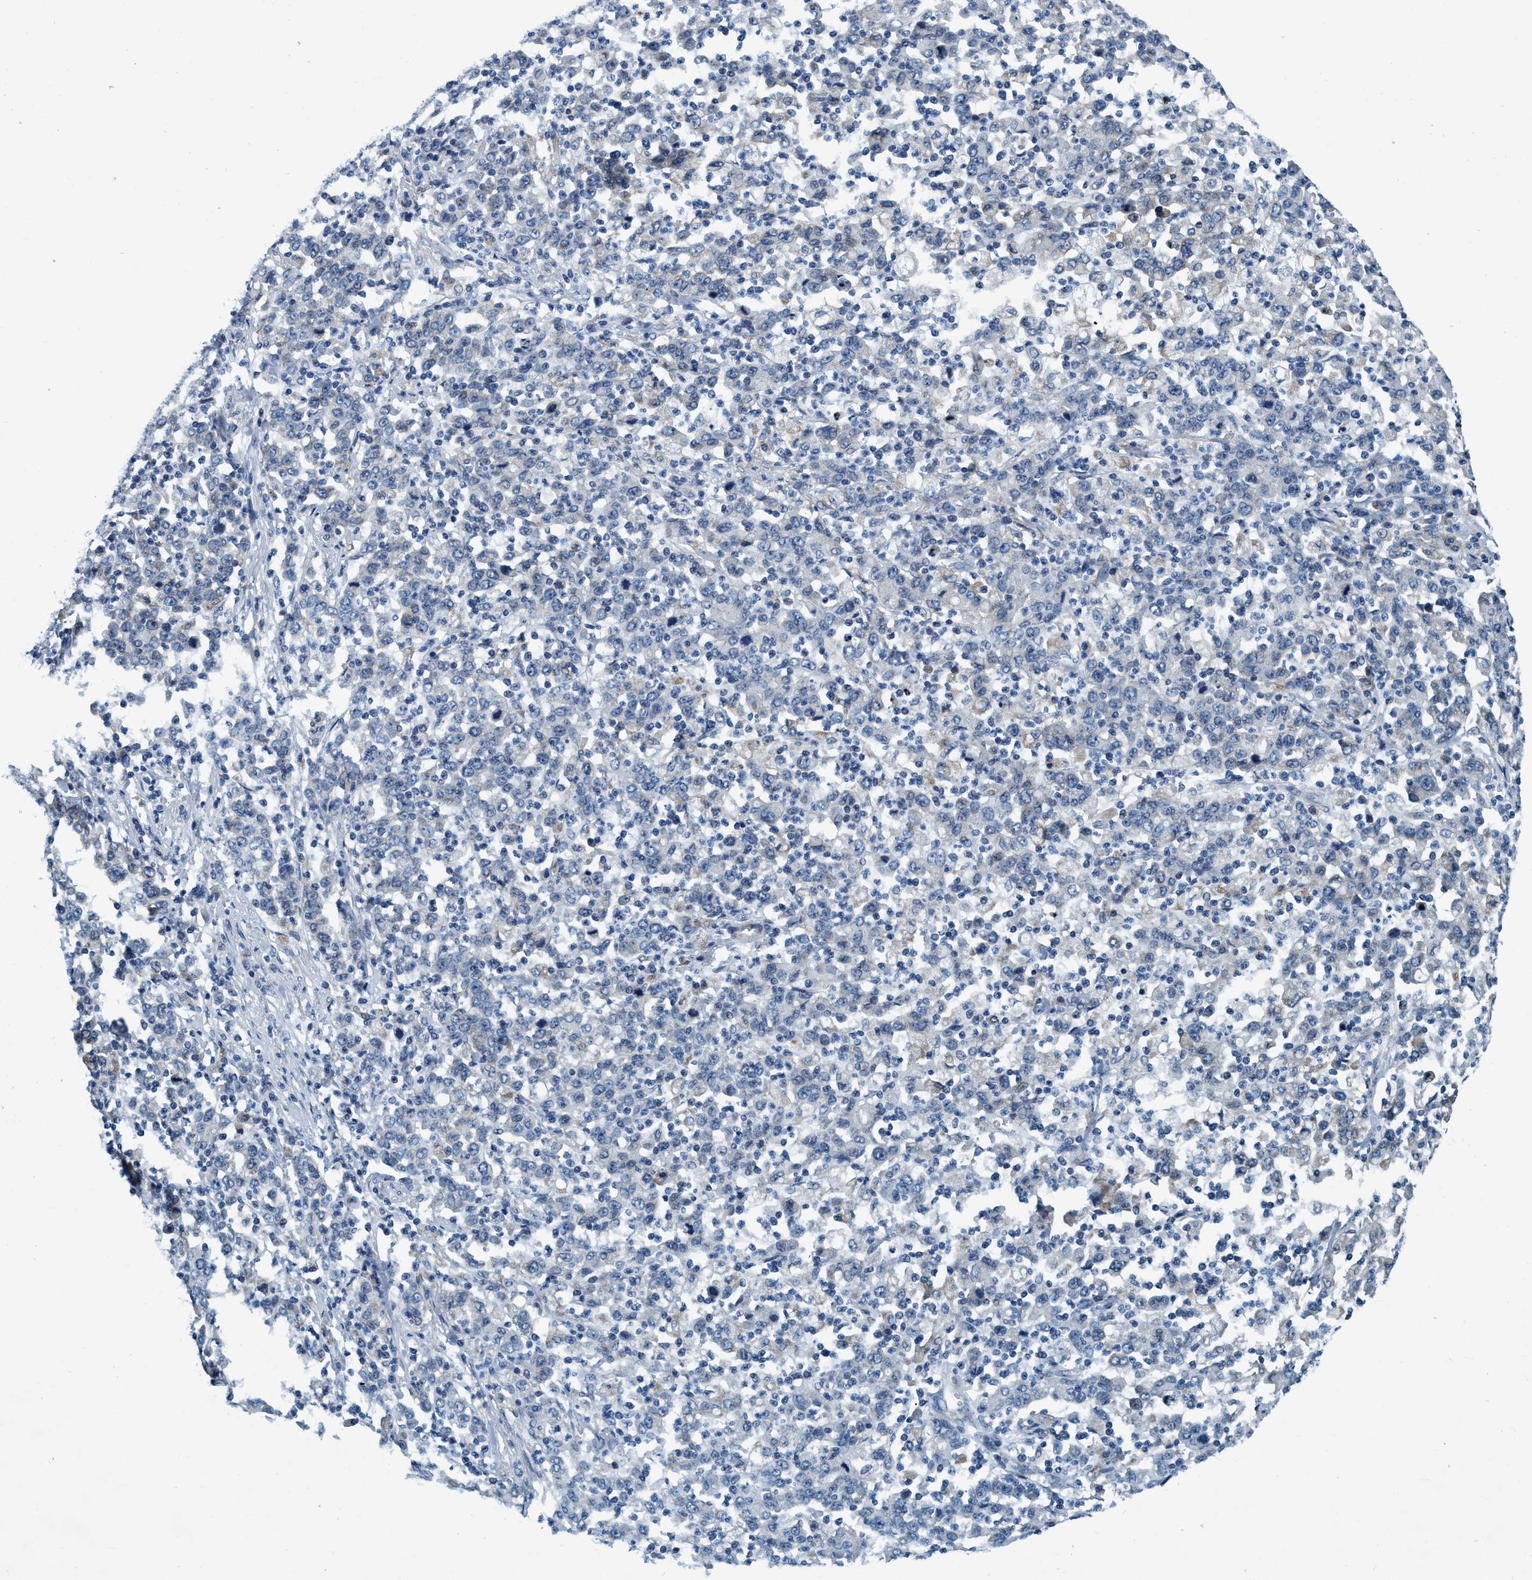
{"staining": {"intensity": "negative", "quantity": "none", "location": "none"}, "tissue": "stomach cancer", "cell_type": "Tumor cells", "image_type": "cancer", "snomed": [{"axis": "morphology", "description": "Adenocarcinoma, NOS"}, {"axis": "topography", "description": "Stomach, upper"}], "caption": "Histopathology image shows no protein expression in tumor cells of stomach cancer (adenocarcinoma) tissue. (Stains: DAB (3,3'-diaminobenzidine) IHC with hematoxylin counter stain, Microscopy: brightfield microscopy at high magnification).", "gene": "ARMC9", "patient": {"sex": "male", "age": 69}}